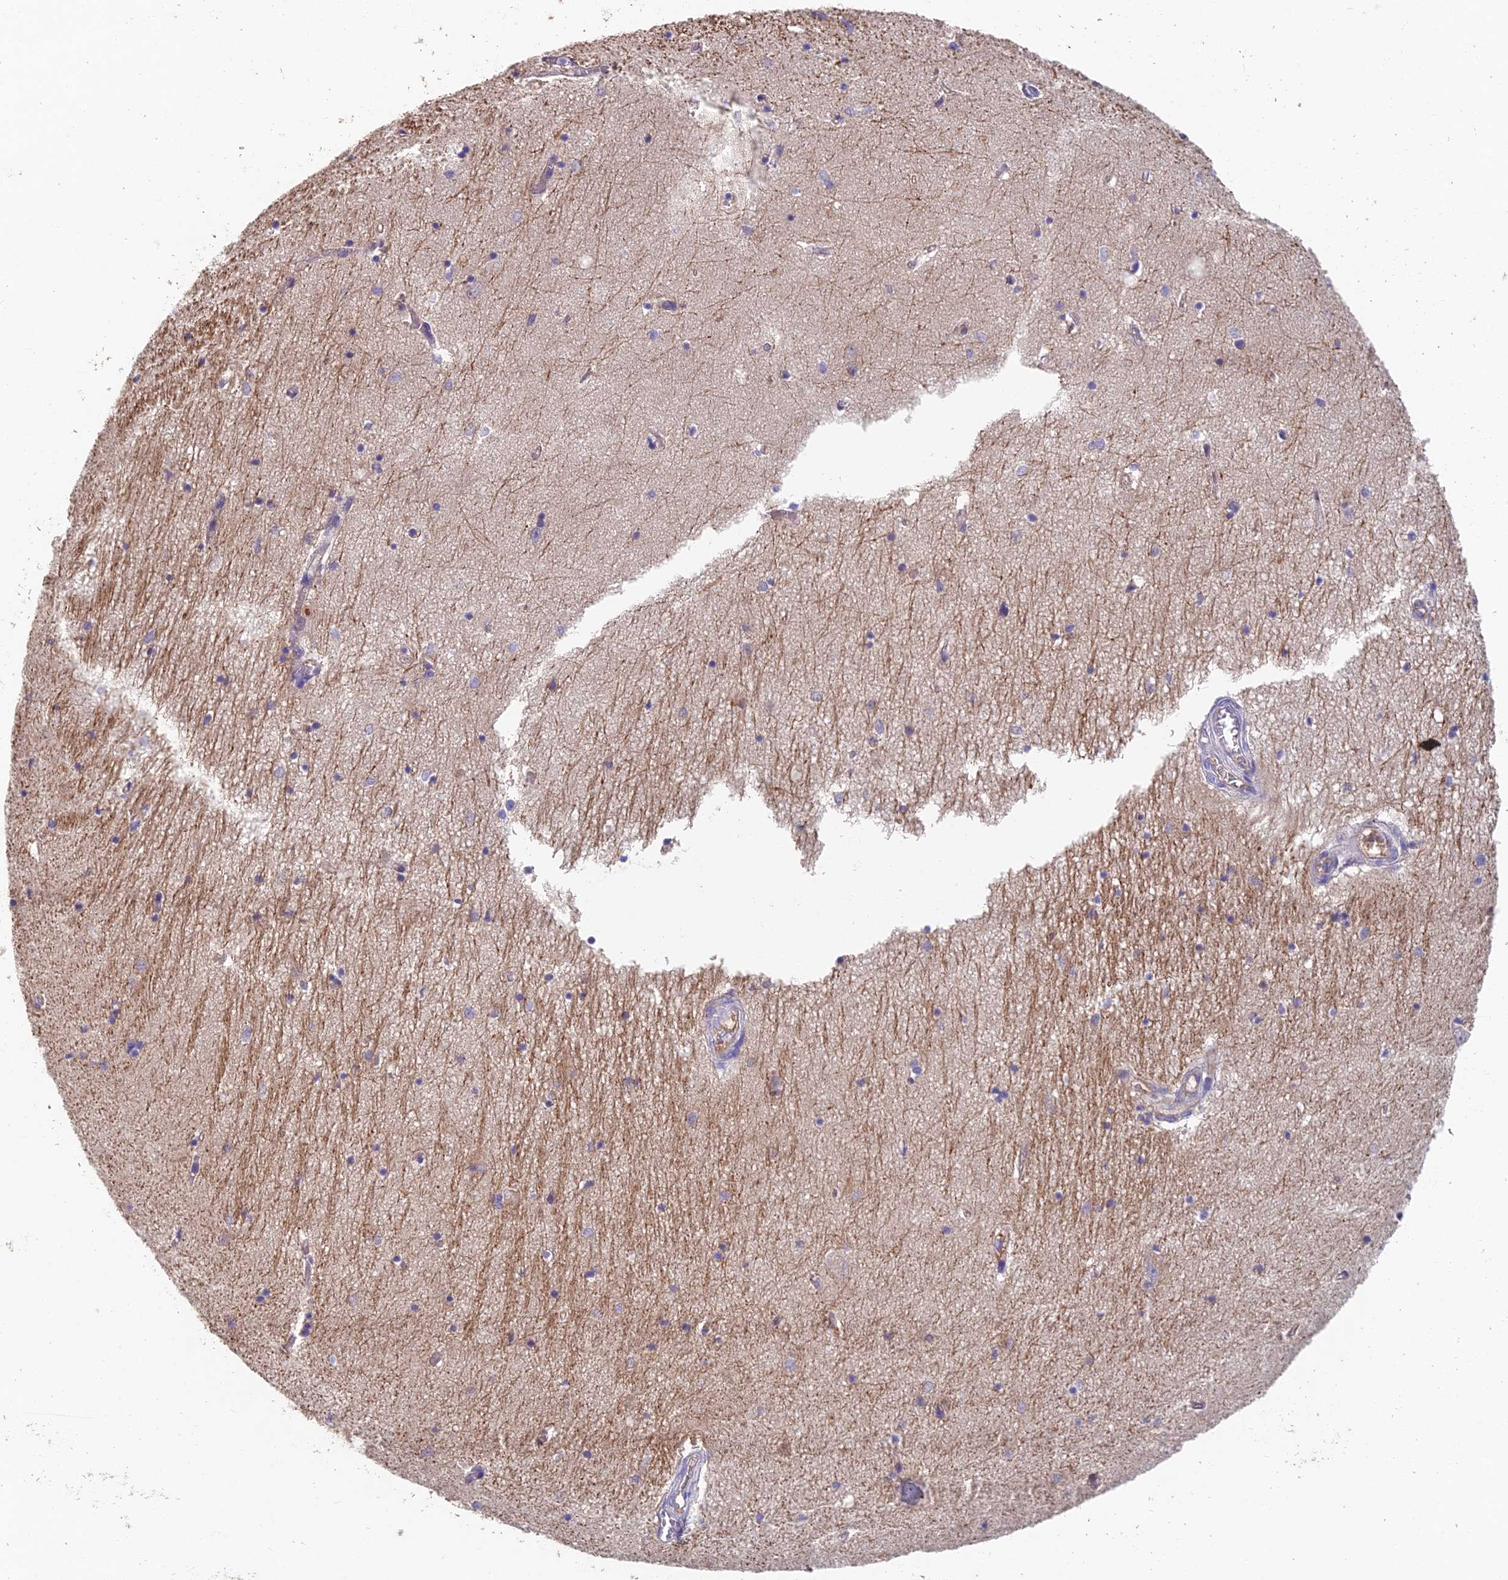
{"staining": {"intensity": "negative", "quantity": "none", "location": "none"}, "tissue": "hippocampus", "cell_type": "Glial cells", "image_type": "normal", "snomed": [{"axis": "morphology", "description": "Normal tissue, NOS"}, {"axis": "topography", "description": "Hippocampus"}], "caption": "Immunohistochemistry (IHC) histopathology image of benign hippocampus: hippocampus stained with DAB exhibits no significant protein positivity in glial cells.", "gene": "ADAMTS13", "patient": {"sex": "female", "age": 64}}